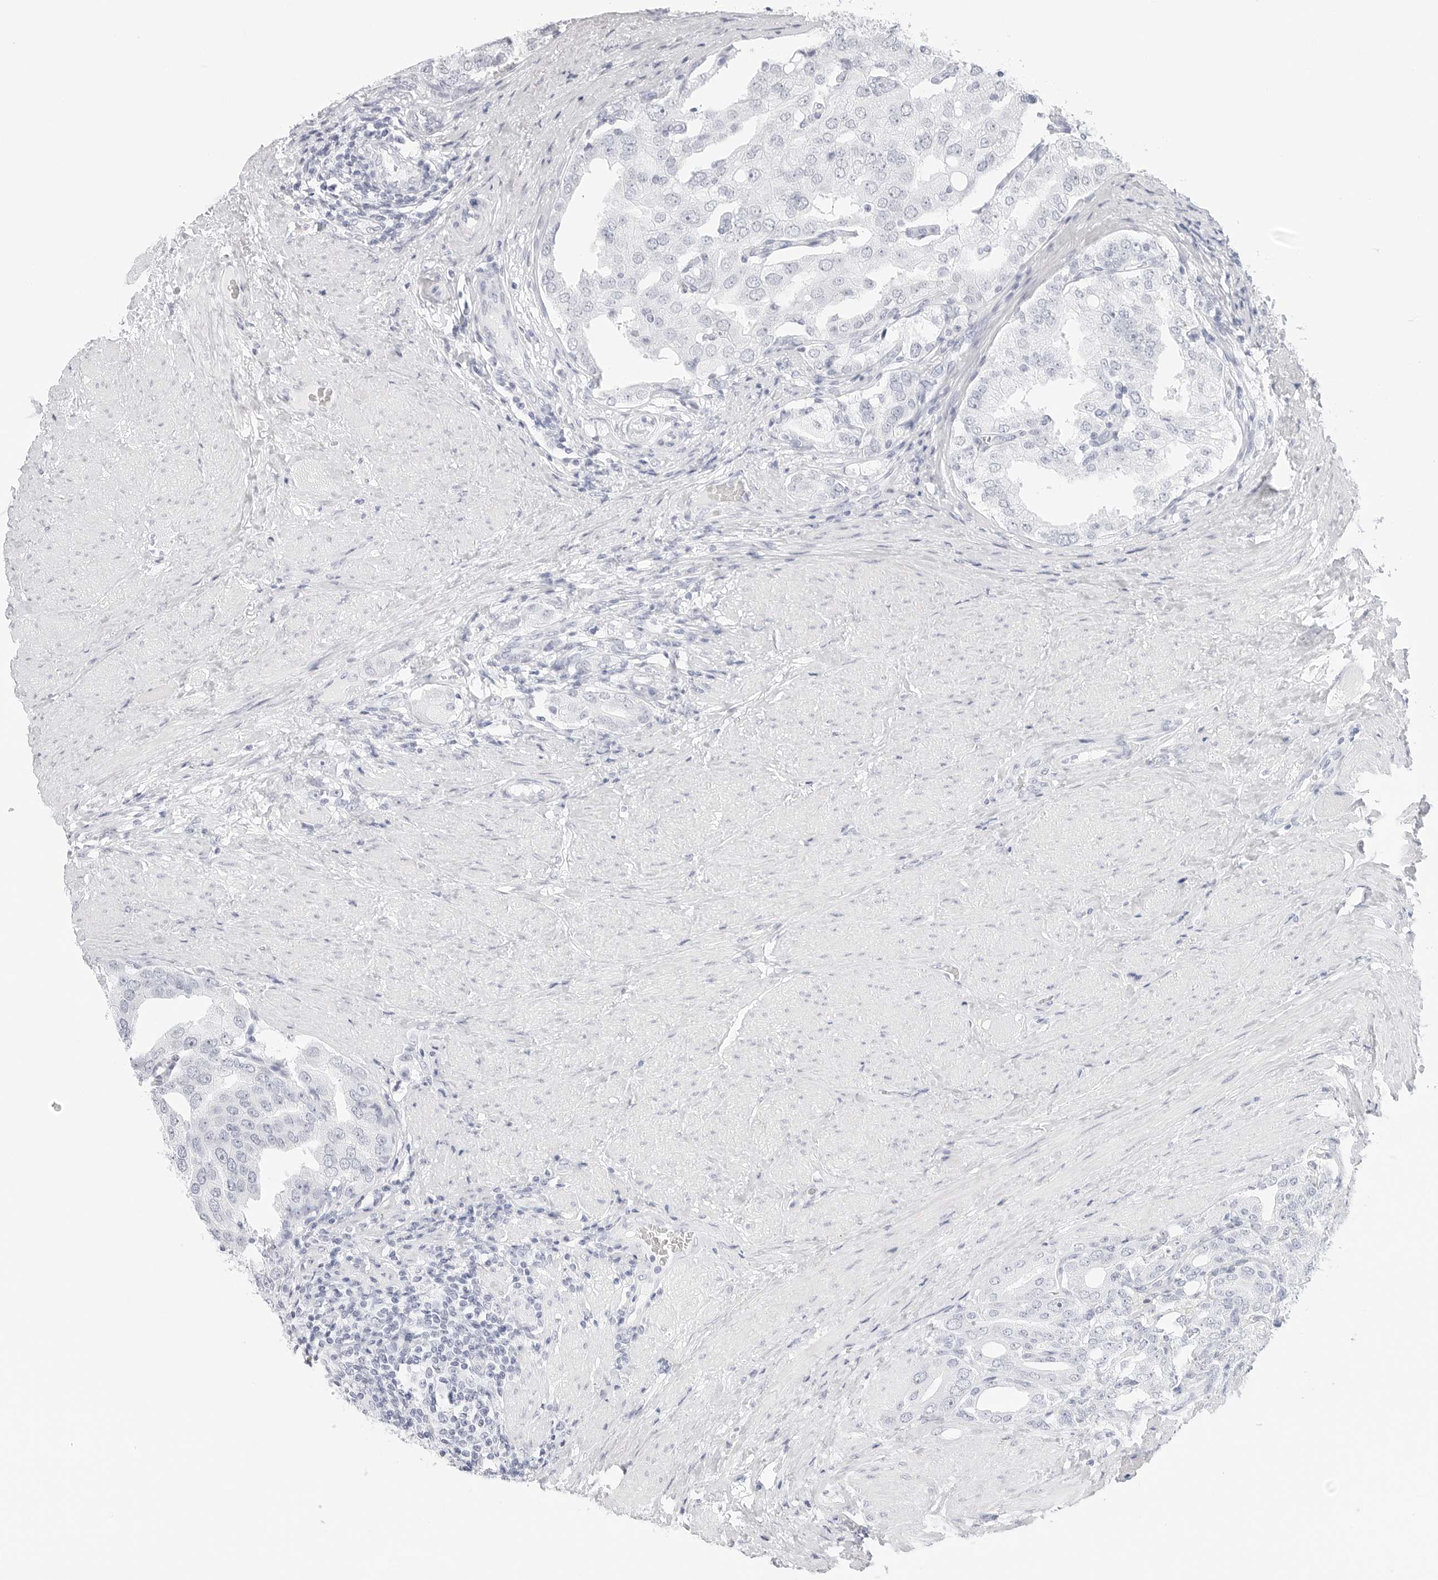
{"staining": {"intensity": "negative", "quantity": "none", "location": "none"}, "tissue": "prostate cancer", "cell_type": "Tumor cells", "image_type": "cancer", "snomed": [{"axis": "morphology", "description": "Adenocarcinoma, High grade"}, {"axis": "topography", "description": "Prostate"}], "caption": "Immunohistochemistry (IHC) of human prostate cancer displays no staining in tumor cells.", "gene": "TFF2", "patient": {"sex": "male", "age": 50}}